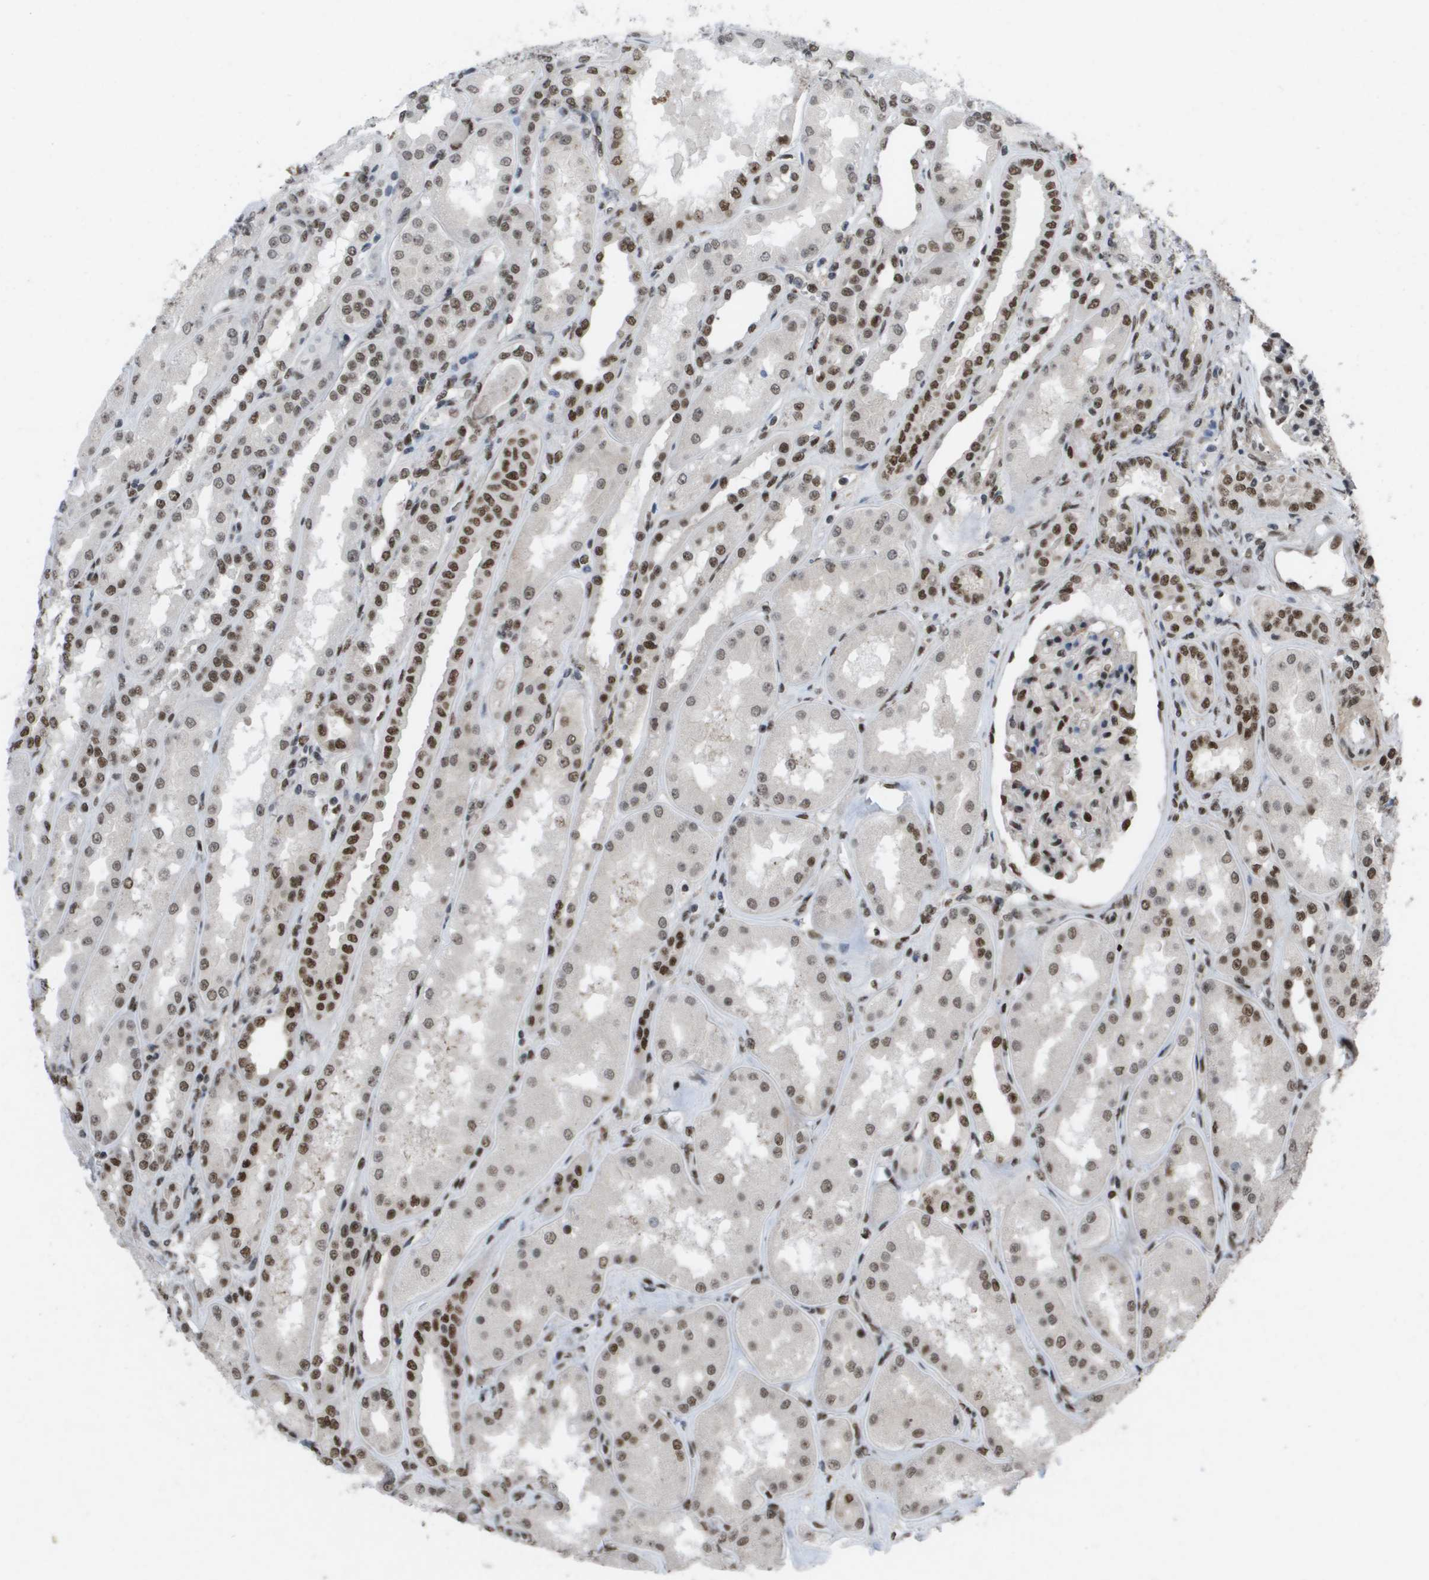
{"staining": {"intensity": "strong", "quantity": "25%-75%", "location": "nuclear"}, "tissue": "kidney", "cell_type": "Cells in glomeruli", "image_type": "normal", "snomed": [{"axis": "morphology", "description": "Normal tissue, NOS"}, {"axis": "topography", "description": "Kidney"}], "caption": "An immunohistochemistry (IHC) image of unremarkable tissue is shown. Protein staining in brown highlights strong nuclear positivity in kidney within cells in glomeruli.", "gene": "CDT1", "patient": {"sex": "female", "age": 56}}